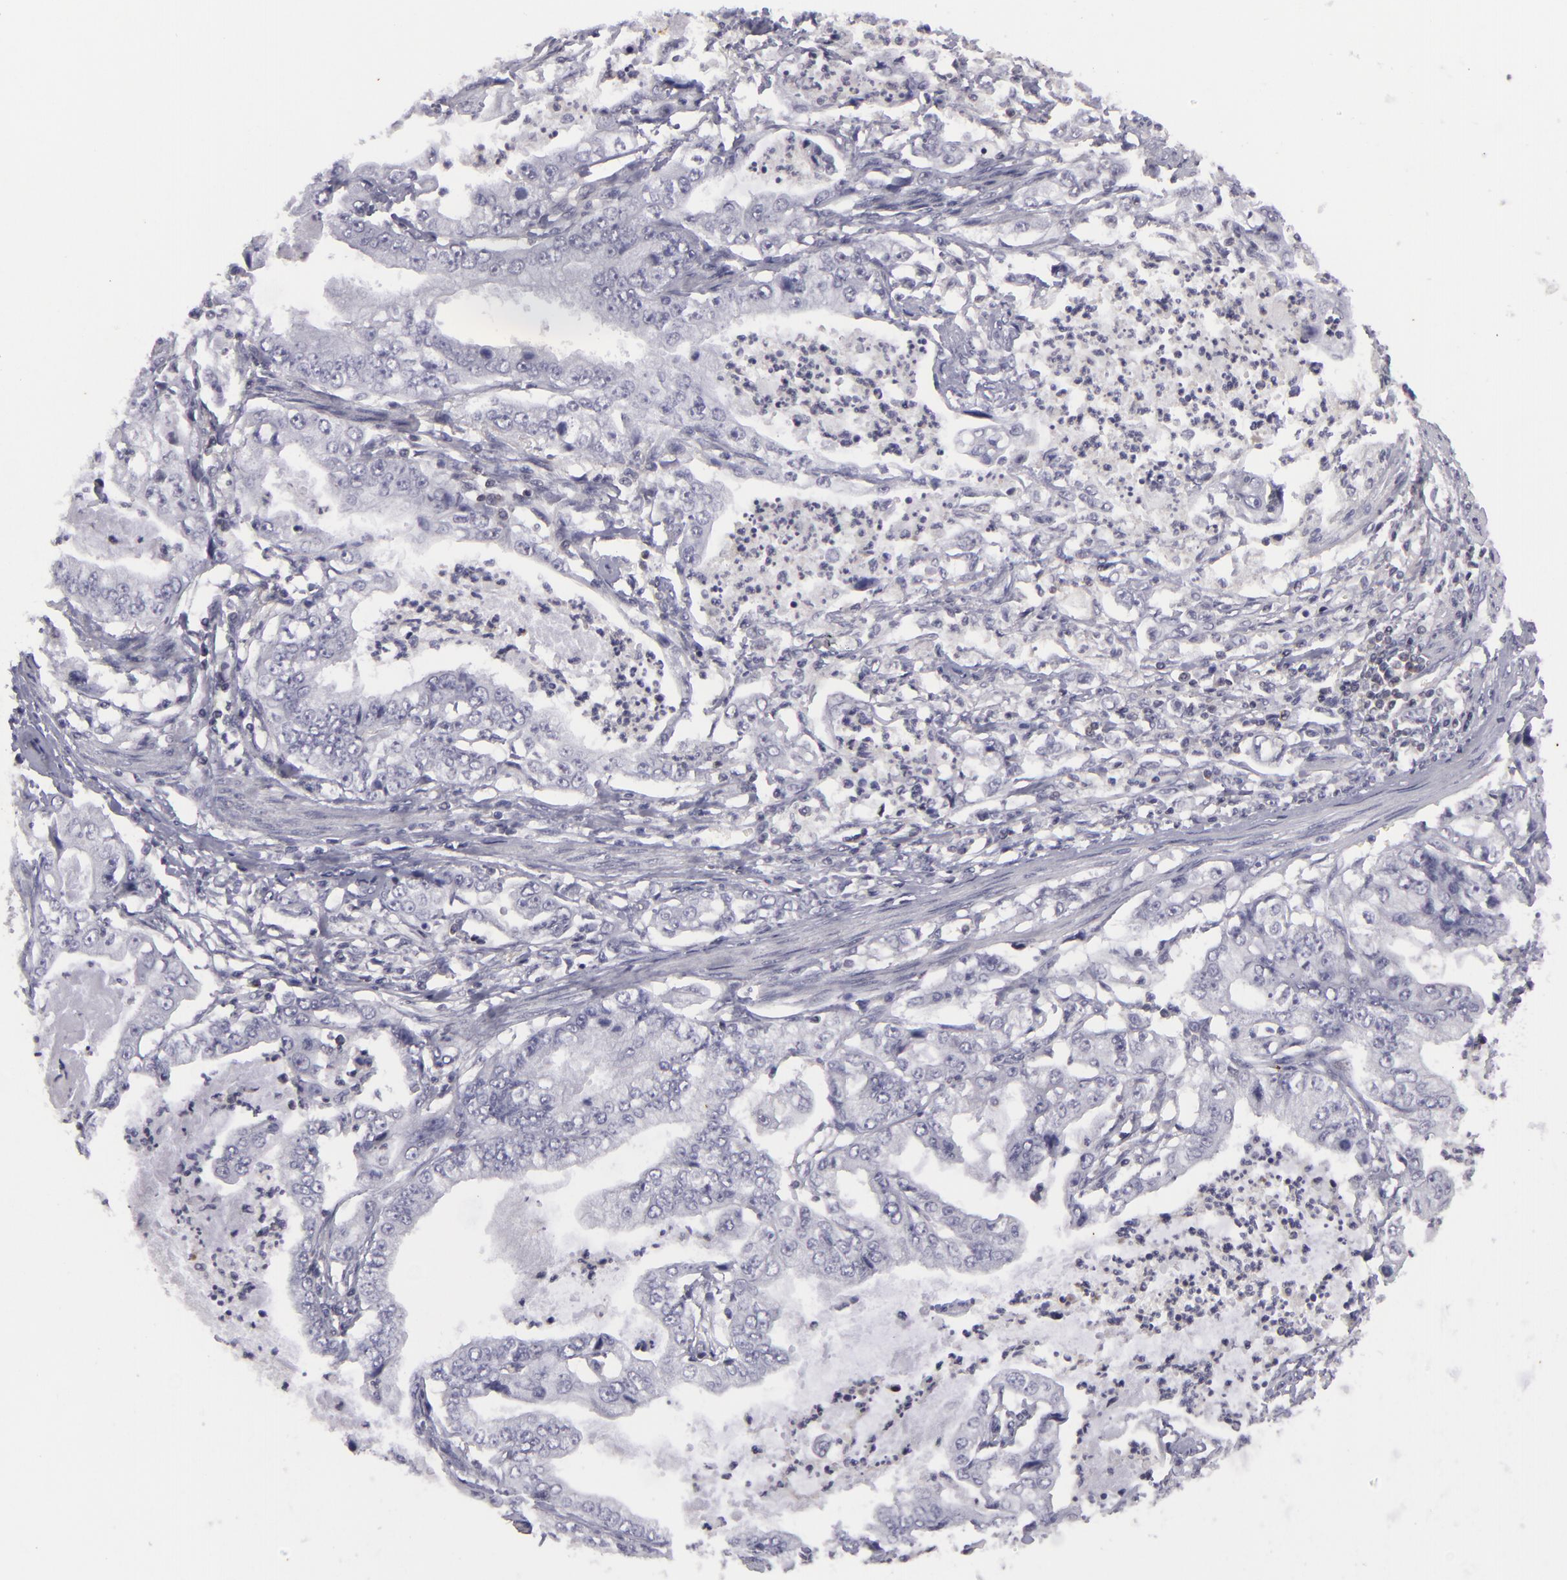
{"staining": {"intensity": "negative", "quantity": "none", "location": "none"}, "tissue": "stomach cancer", "cell_type": "Tumor cells", "image_type": "cancer", "snomed": [{"axis": "morphology", "description": "Adenocarcinoma, NOS"}, {"axis": "topography", "description": "Pancreas"}, {"axis": "topography", "description": "Stomach, upper"}], "caption": "Immunohistochemistry (IHC) of stomach cancer (adenocarcinoma) demonstrates no positivity in tumor cells.", "gene": "KCNAB2", "patient": {"sex": "male", "age": 77}}